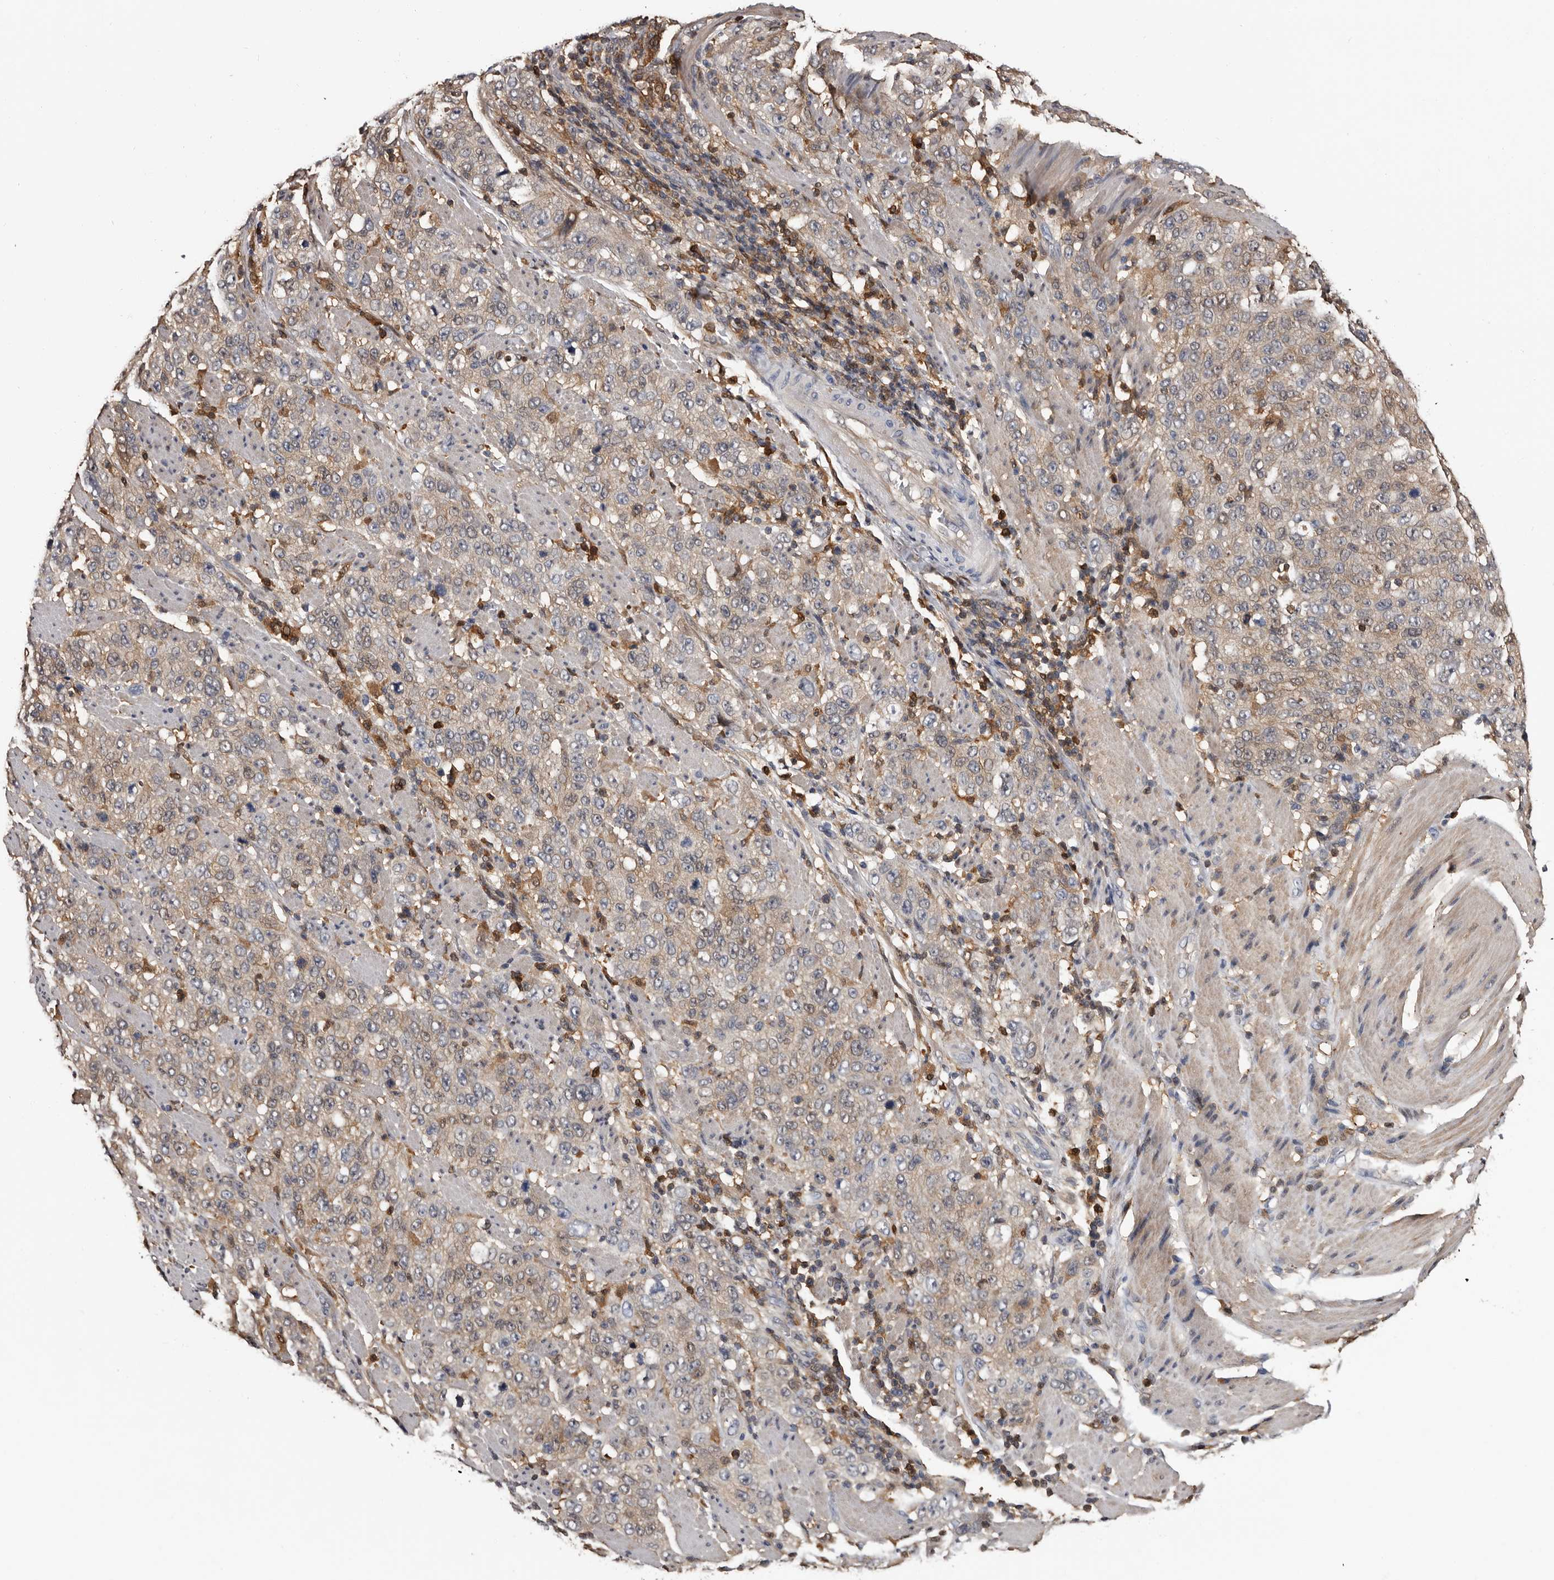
{"staining": {"intensity": "weak", "quantity": "25%-75%", "location": "cytoplasmic/membranous"}, "tissue": "stomach cancer", "cell_type": "Tumor cells", "image_type": "cancer", "snomed": [{"axis": "morphology", "description": "Adenocarcinoma, NOS"}, {"axis": "topography", "description": "Stomach"}], "caption": "The histopathology image reveals immunohistochemical staining of adenocarcinoma (stomach). There is weak cytoplasmic/membranous staining is present in about 25%-75% of tumor cells.", "gene": "DNPH1", "patient": {"sex": "male", "age": 48}}